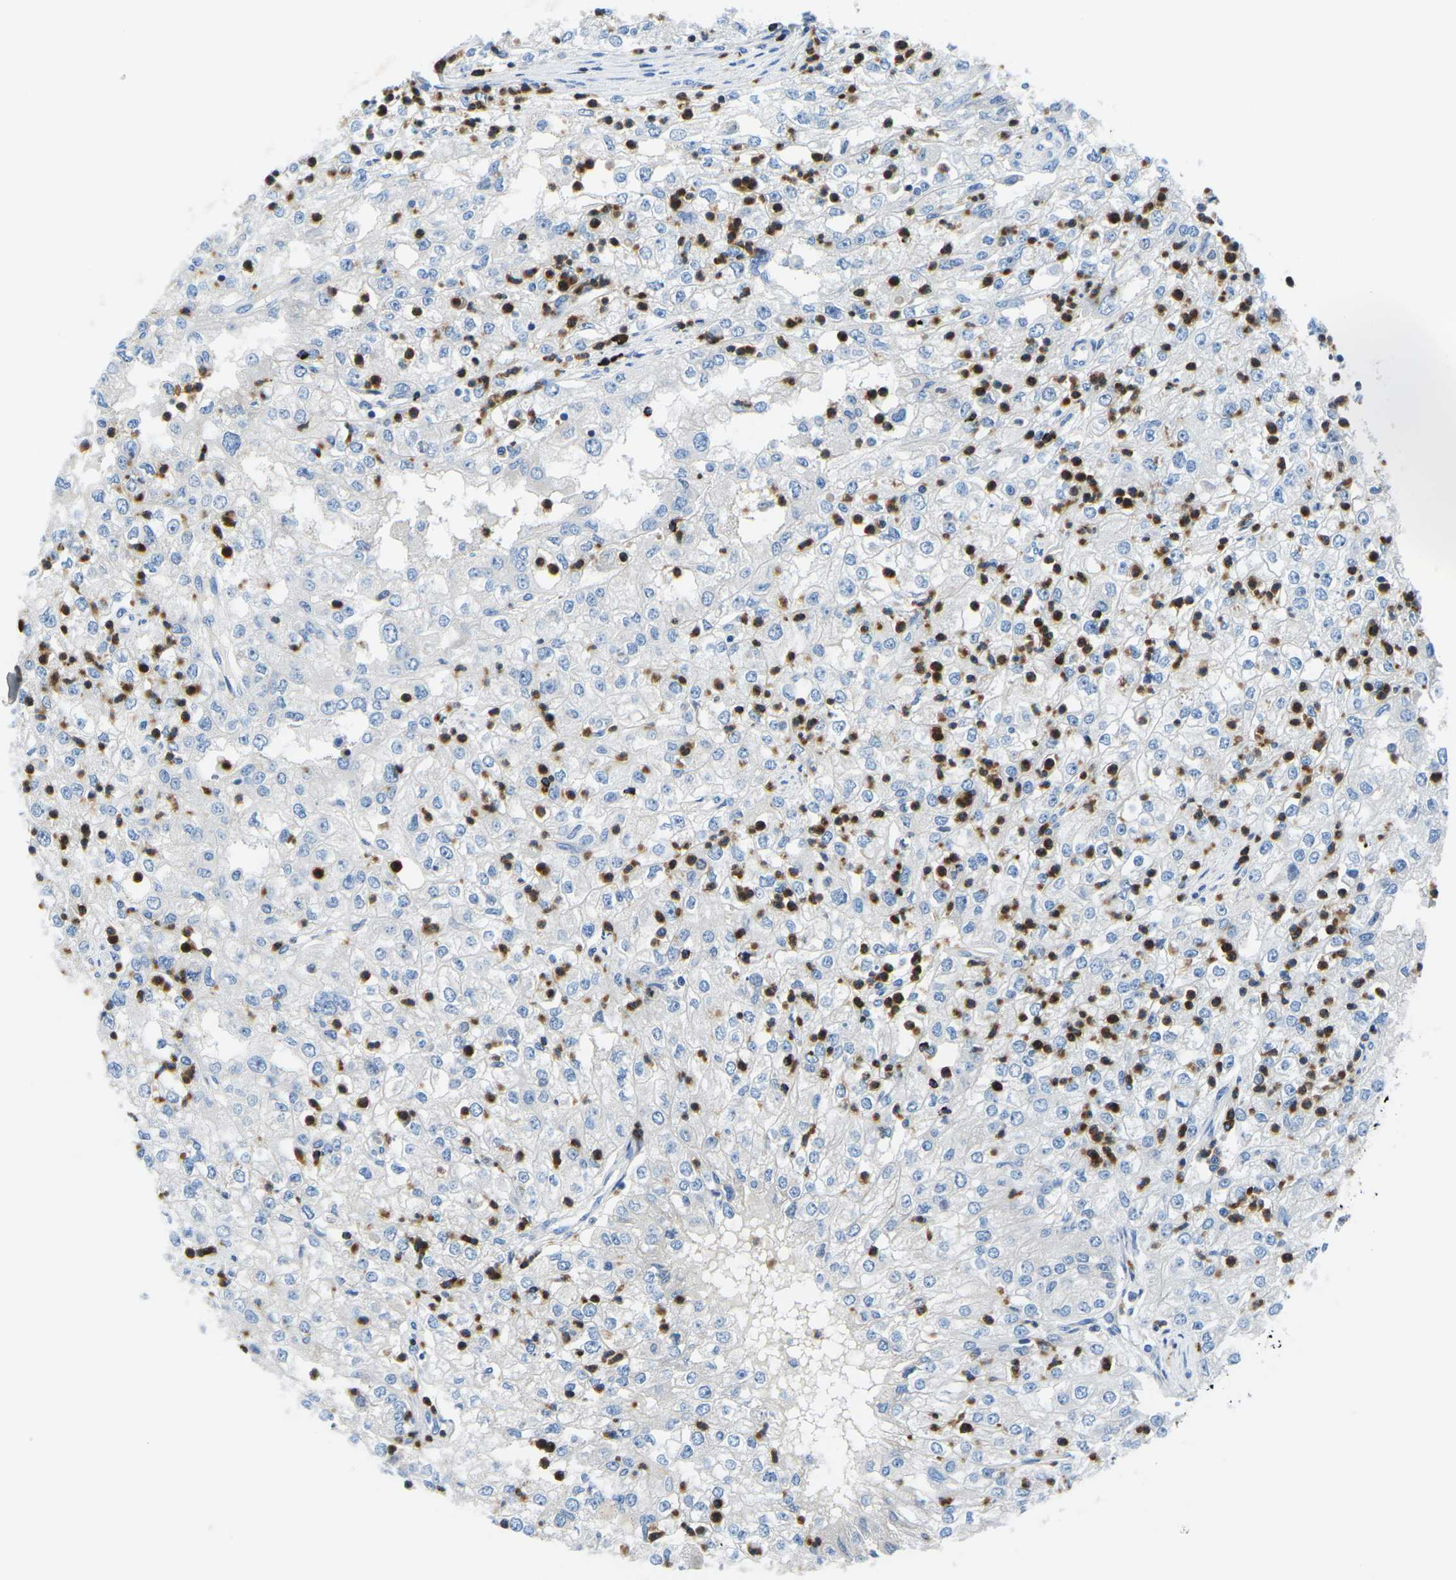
{"staining": {"intensity": "negative", "quantity": "none", "location": "none"}, "tissue": "renal cancer", "cell_type": "Tumor cells", "image_type": "cancer", "snomed": [{"axis": "morphology", "description": "Adenocarcinoma, NOS"}, {"axis": "topography", "description": "Kidney"}], "caption": "The immunohistochemistry micrograph has no significant staining in tumor cells of adenocarcinoma (renal) tissue.", "gene": "MC4R", "patient": {"sex": "female", "age": 54}}